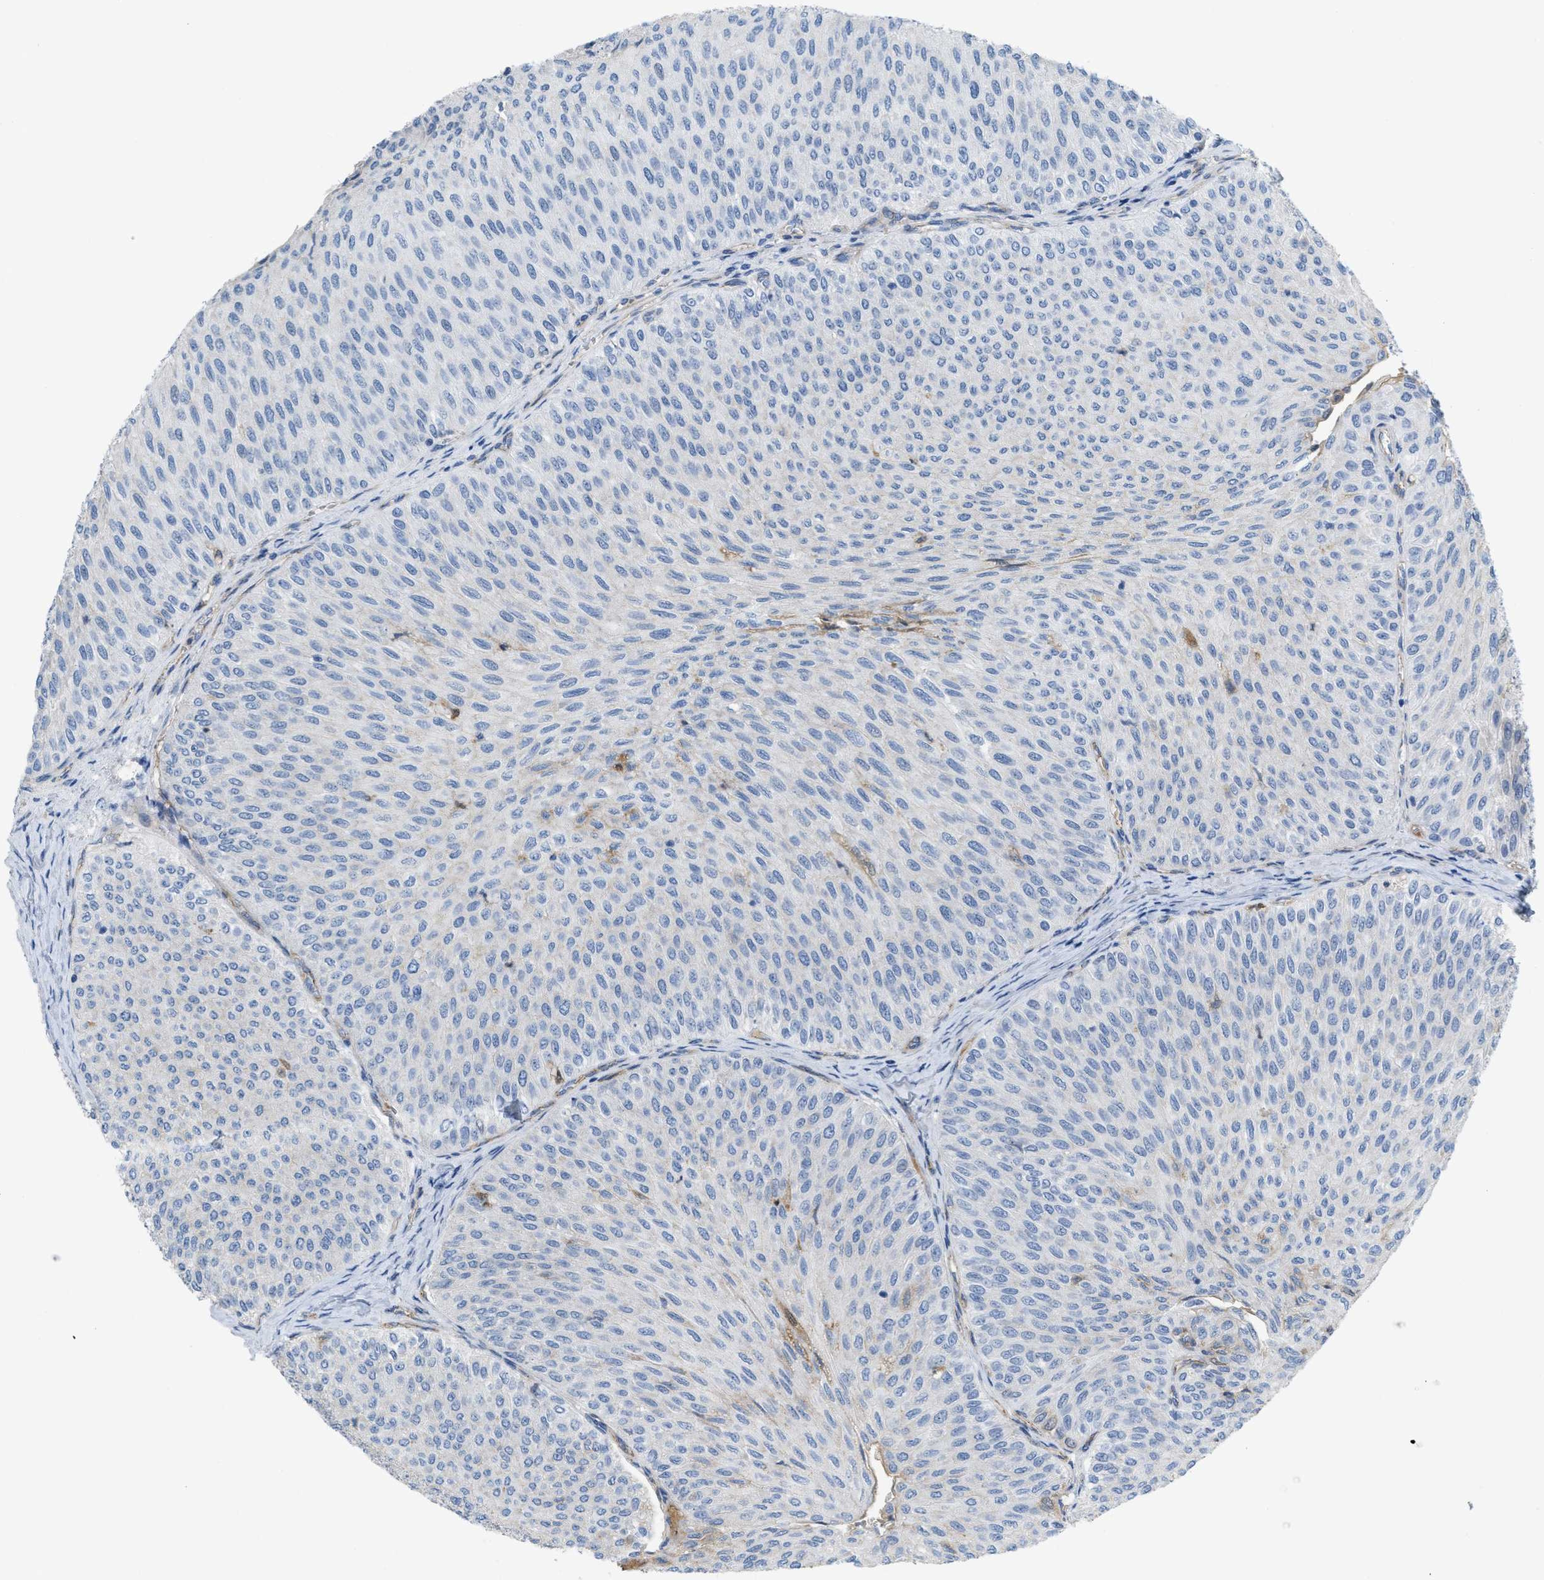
{"staining": {"intensity": "negative", "quantity": "none", "location": "none"}, "tissue": "urothelial cancer", "cell_type": "Tumor cells", "image_type": "cancer", "snomed": [{"axis": "morphology", "description": "Urothelial carcinoma, Low grade"}, {"axis": "topography", "description": "Urinary bladder"}], "caption": "The micrograph demonstrates no significant positivity in tumor cells of urothelial cancer.", "gene": "CRB3", "patient": {"sex": "male", "age": 78}}